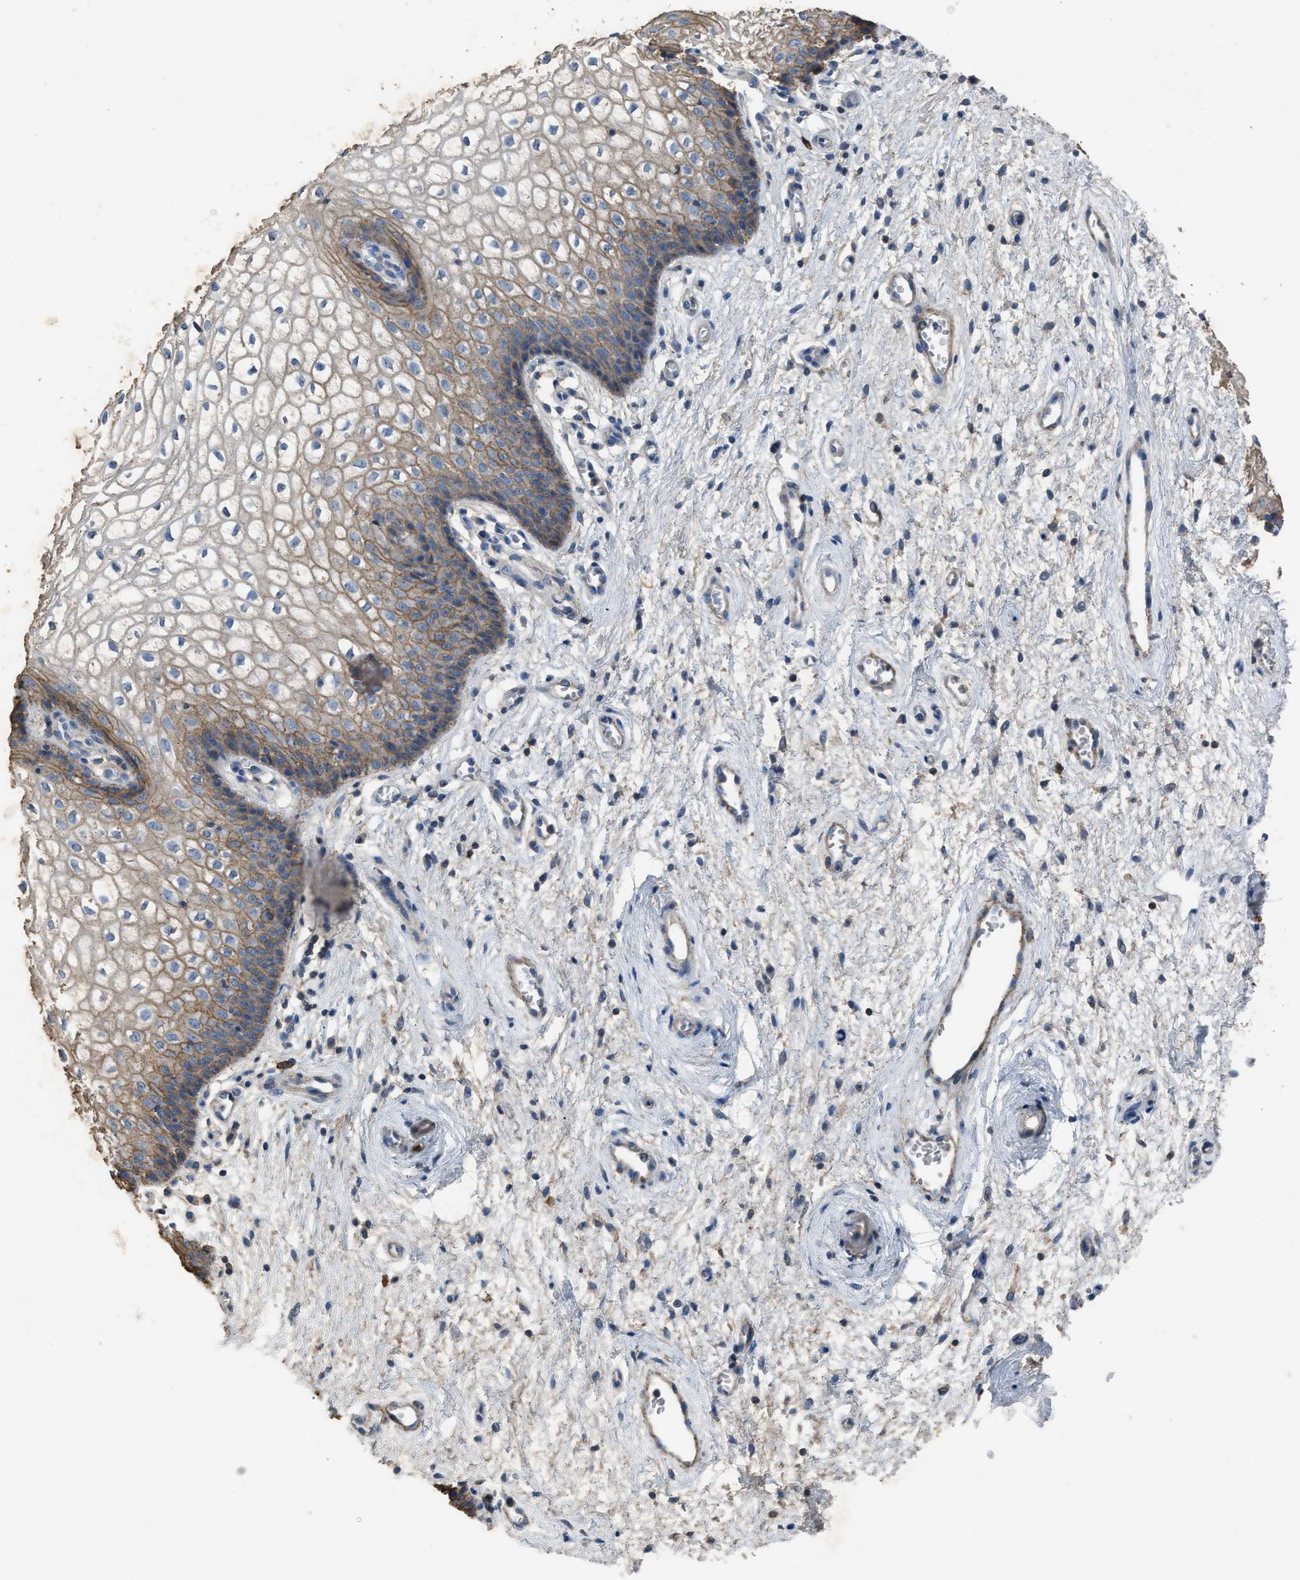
{"staining": {"intensity": "moderate", "quantity": "25%-75%", "location": "cytoplasmic/membranous"}, "tissue": "vagina", "cell_type": "Squamous epithelial cells", "image_type": "normal", "snomed": [{"axis": "morphology", "description": "Normal tissue, NOS"}, {"axis": "topography", "description": "Vagina"}], "caption": "A brown stain labels moderate cytoplasmic/membranous staining of a protein in squamous epithelial cells of benign human vagina. The staining was performed using DAB, with brown indicating positive protein expression. Nuclei are stained blue with hematoxylin.", "gene": "OR51E1", "patient": {"sex": "female", "age": 34}}